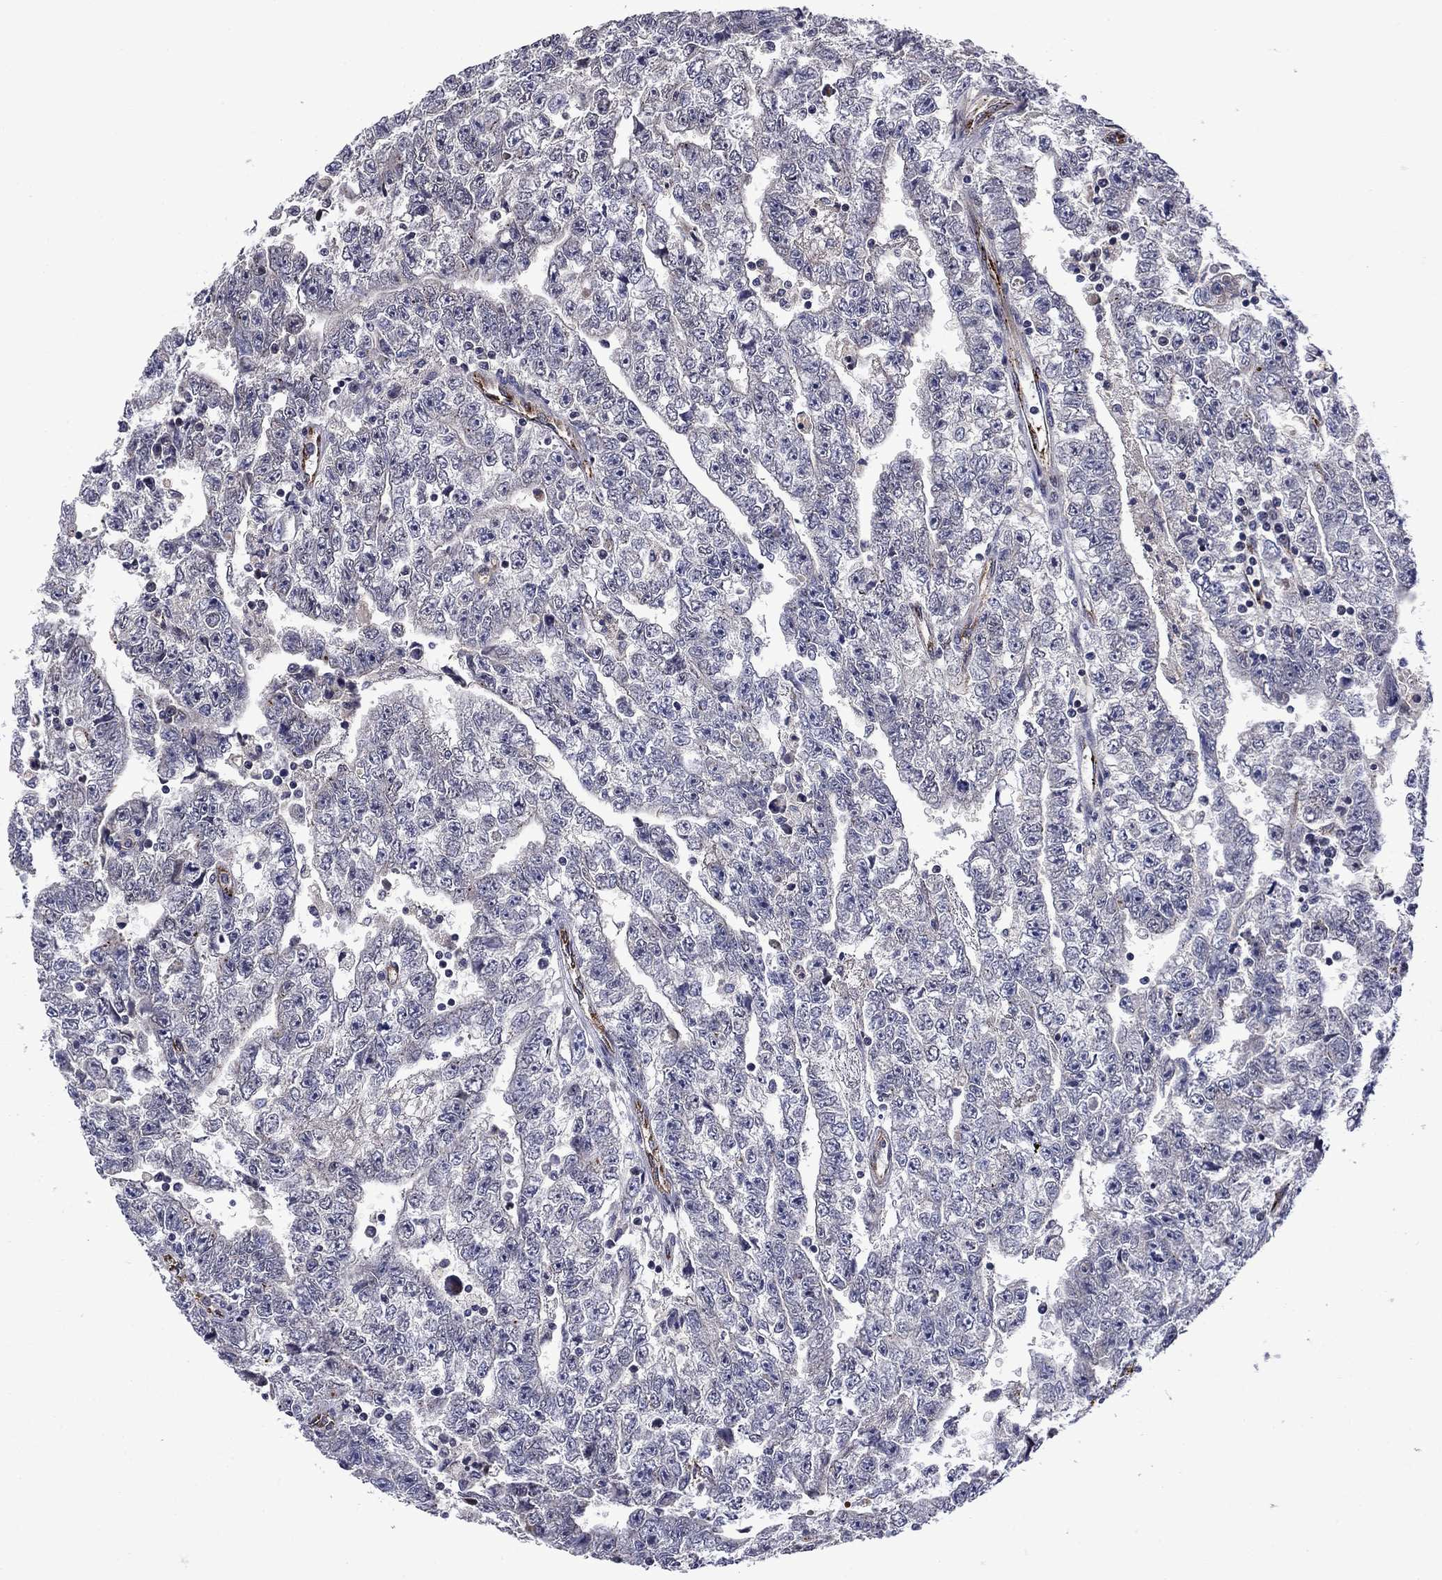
{"staining": {"intensity": "negative", "quantity": "none", "location": "none"}, "tissue": "testis cancer", "cell_type": "Tumor cells", "image_type": "cancer", "snomed": [{"axis": "morphology", "description": "Carcinoma, Embryonal, NOS"}, {"axis": "topography", "description": "Testis"}], "caption": "Tumor cells are negative for brown protein staining in testis cancer (embryonal carcinoma).", "gene": "SLITRK1", "patient": {"sex": "male", "age": 25}}